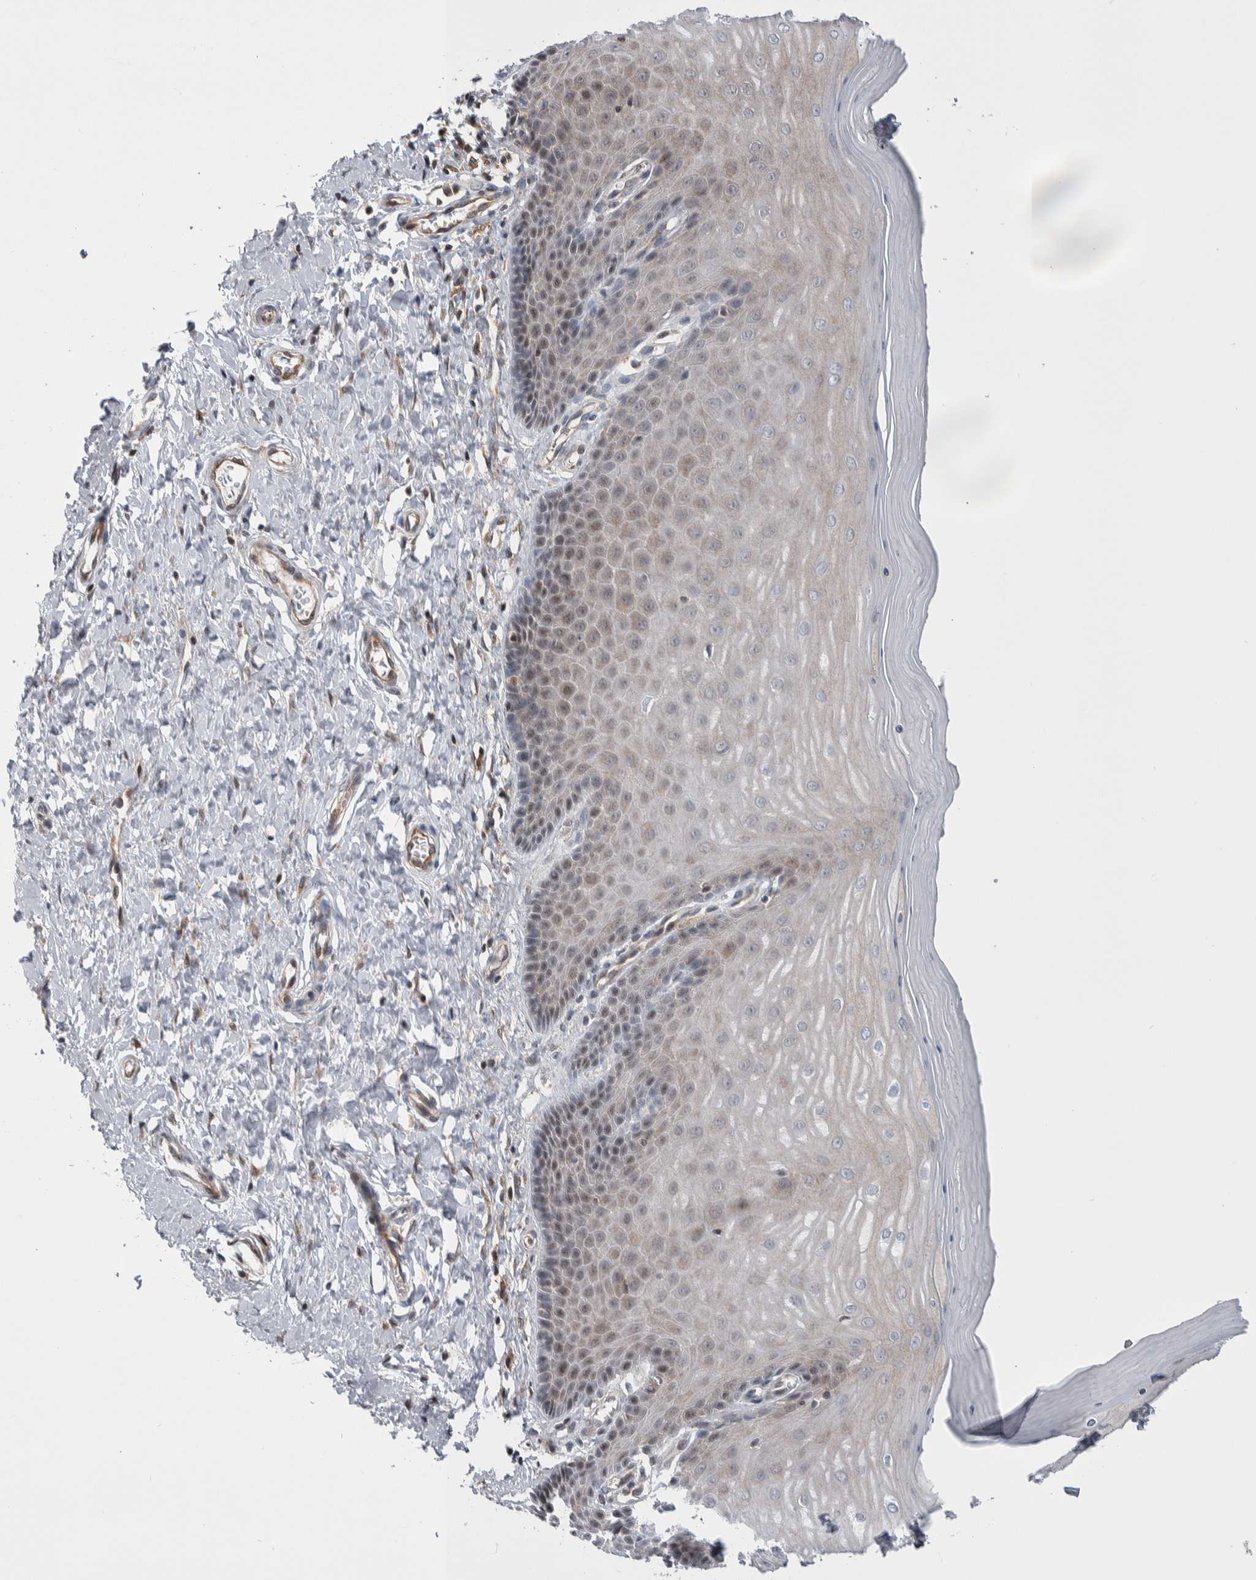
{"staining": {"intensity": "strong", "quantity": ">75%", "location": "cytoplasmic/membranous,nuclear"}, "tissue": "cervix", "cell_type": "Glandular cells", "image_type": "normal", "snomed": [{"axis": "morphology", "description": "Normal tissue, NOS"}, {"axis": "topography", "description": "Cervix"}], "caption": "The image demonstrates staining of benign cervix, revealing strong cytoplasmic/membranous,nuclear protein staining (brown color) within glandular cells.", "gene": "PTPA", "patient": {"sex": "female", "age": 55}}